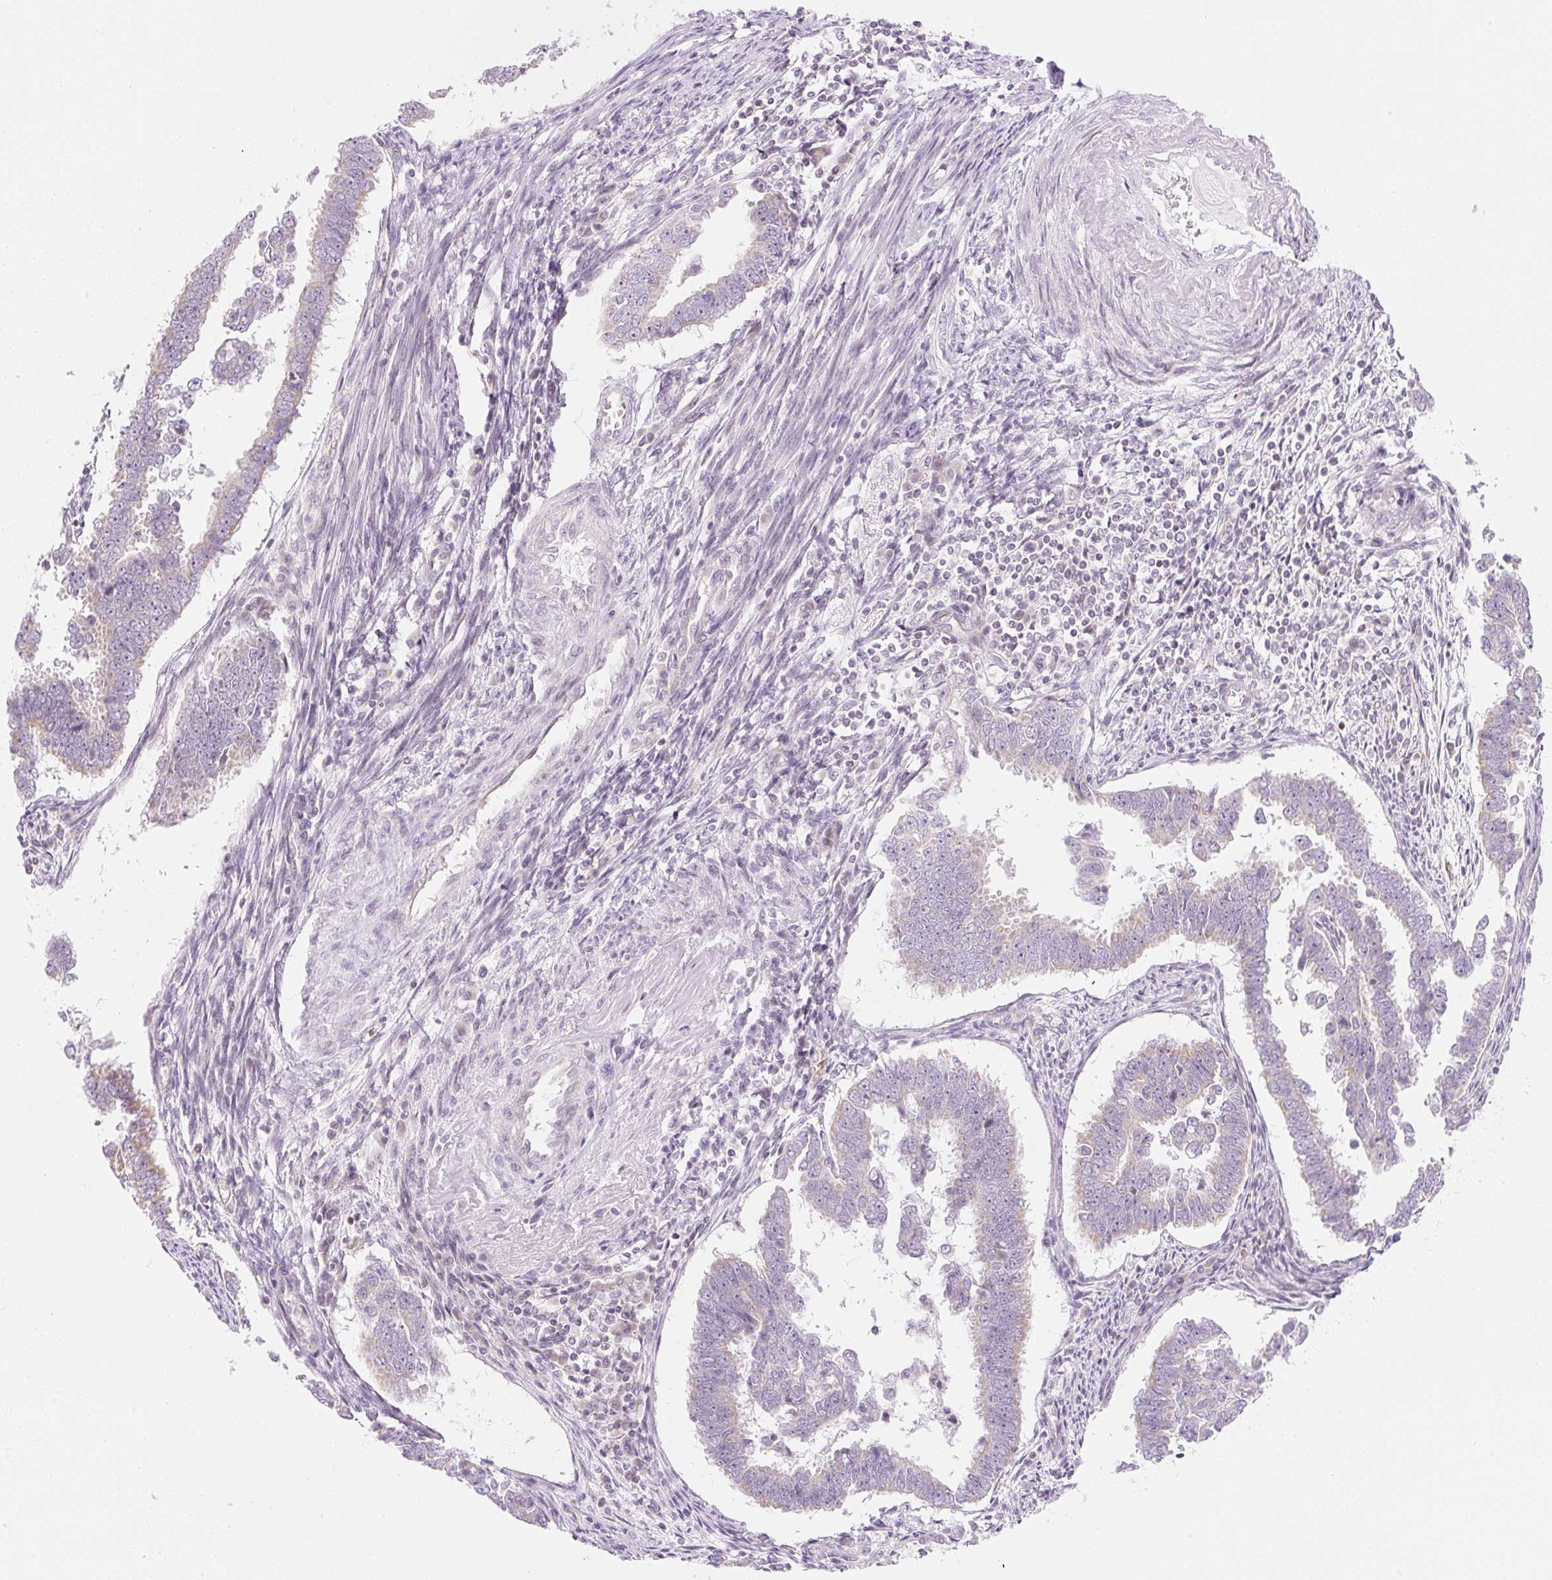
{"staining": {"intensity": "weak", "quantity": "<25%", "location": "cytoplasmic/membranous"}, "tissue": "endometrial cancer", "cell_type": "Tumor cells", "image_type": "cancer", "snomed": [{"axis": "morphology", "description": "Adenocarcinoma, NOS"}, {"axis": "topography", "description": "Endometrium"}], "caption": "The immunohistochemistry (IHC) histopathology image has no significant expression in tumor cells of adenocarcinoma (endometrial) tissue. The staining was performed using DAB to visualize the protein expression in brown, while the nuclei were stained in blue with hematoxylin (Magnification: 20x).", "gene": "CASKIN1", "patient": {"sex": "female", "age": 75}}